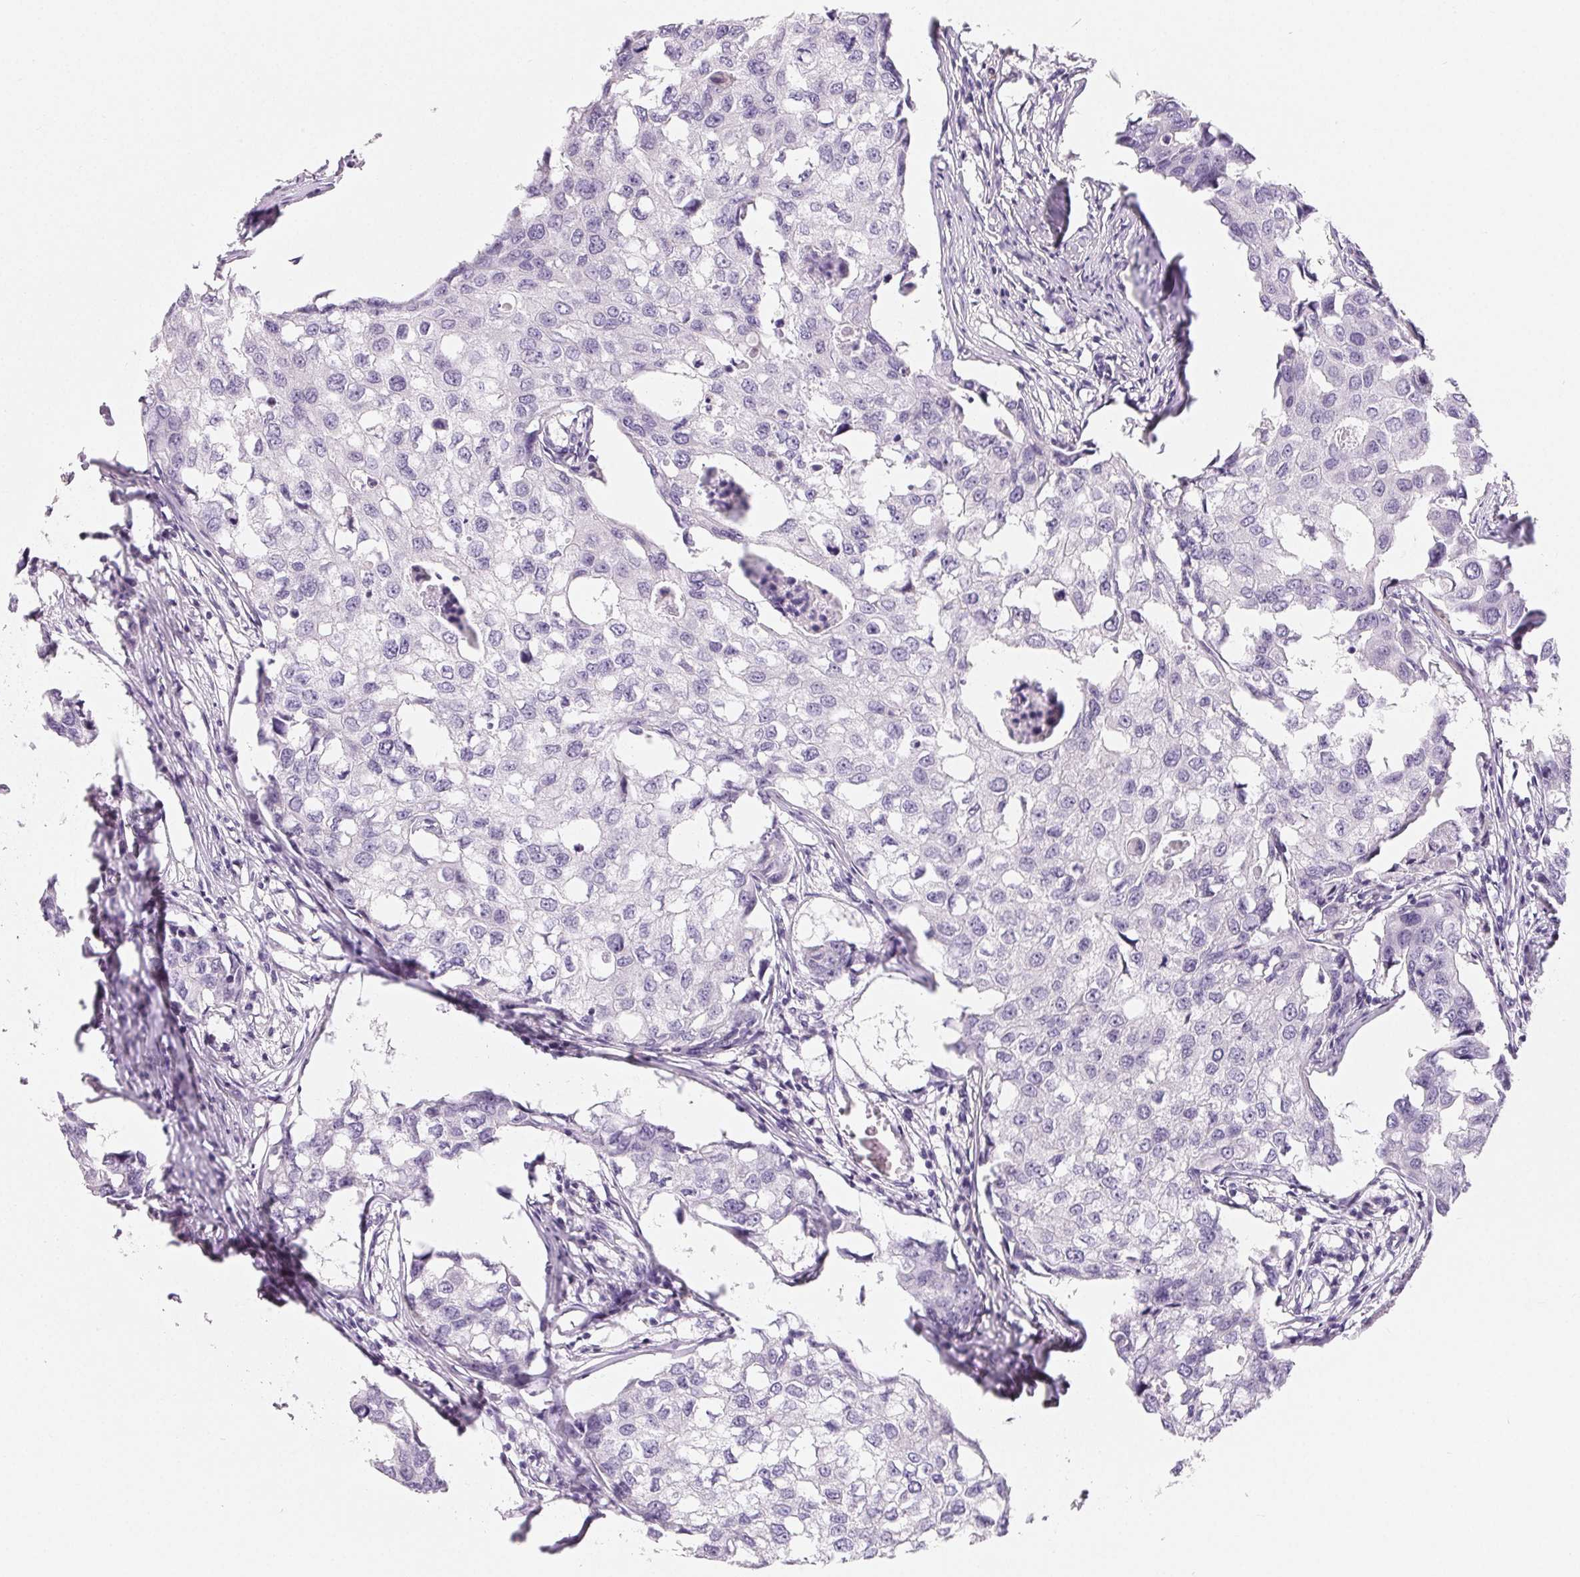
{"staining": {"intensity": "negative", "quantity": "none", "location": "none"}, "tissue": "breast cancer", "cell_type": "Tumor cells", "image_type": "cancer", "snomed": [{"axis": "morphology", "description": "Duct carcinoma"}, {"axis": "topography", "description": "Breast"}], "caption": "High power microscopy histopathology image of an IHC histopathology image of invasive ductal carcinoma (breast), revealing no significant positivity in tumor cells. (DAB (3,3'-diaminobenzidine) immunohistochemistry (IHC), high magnification).", "gene": "SPACA5B", "patient": {"sex": "female", "age": 27}}